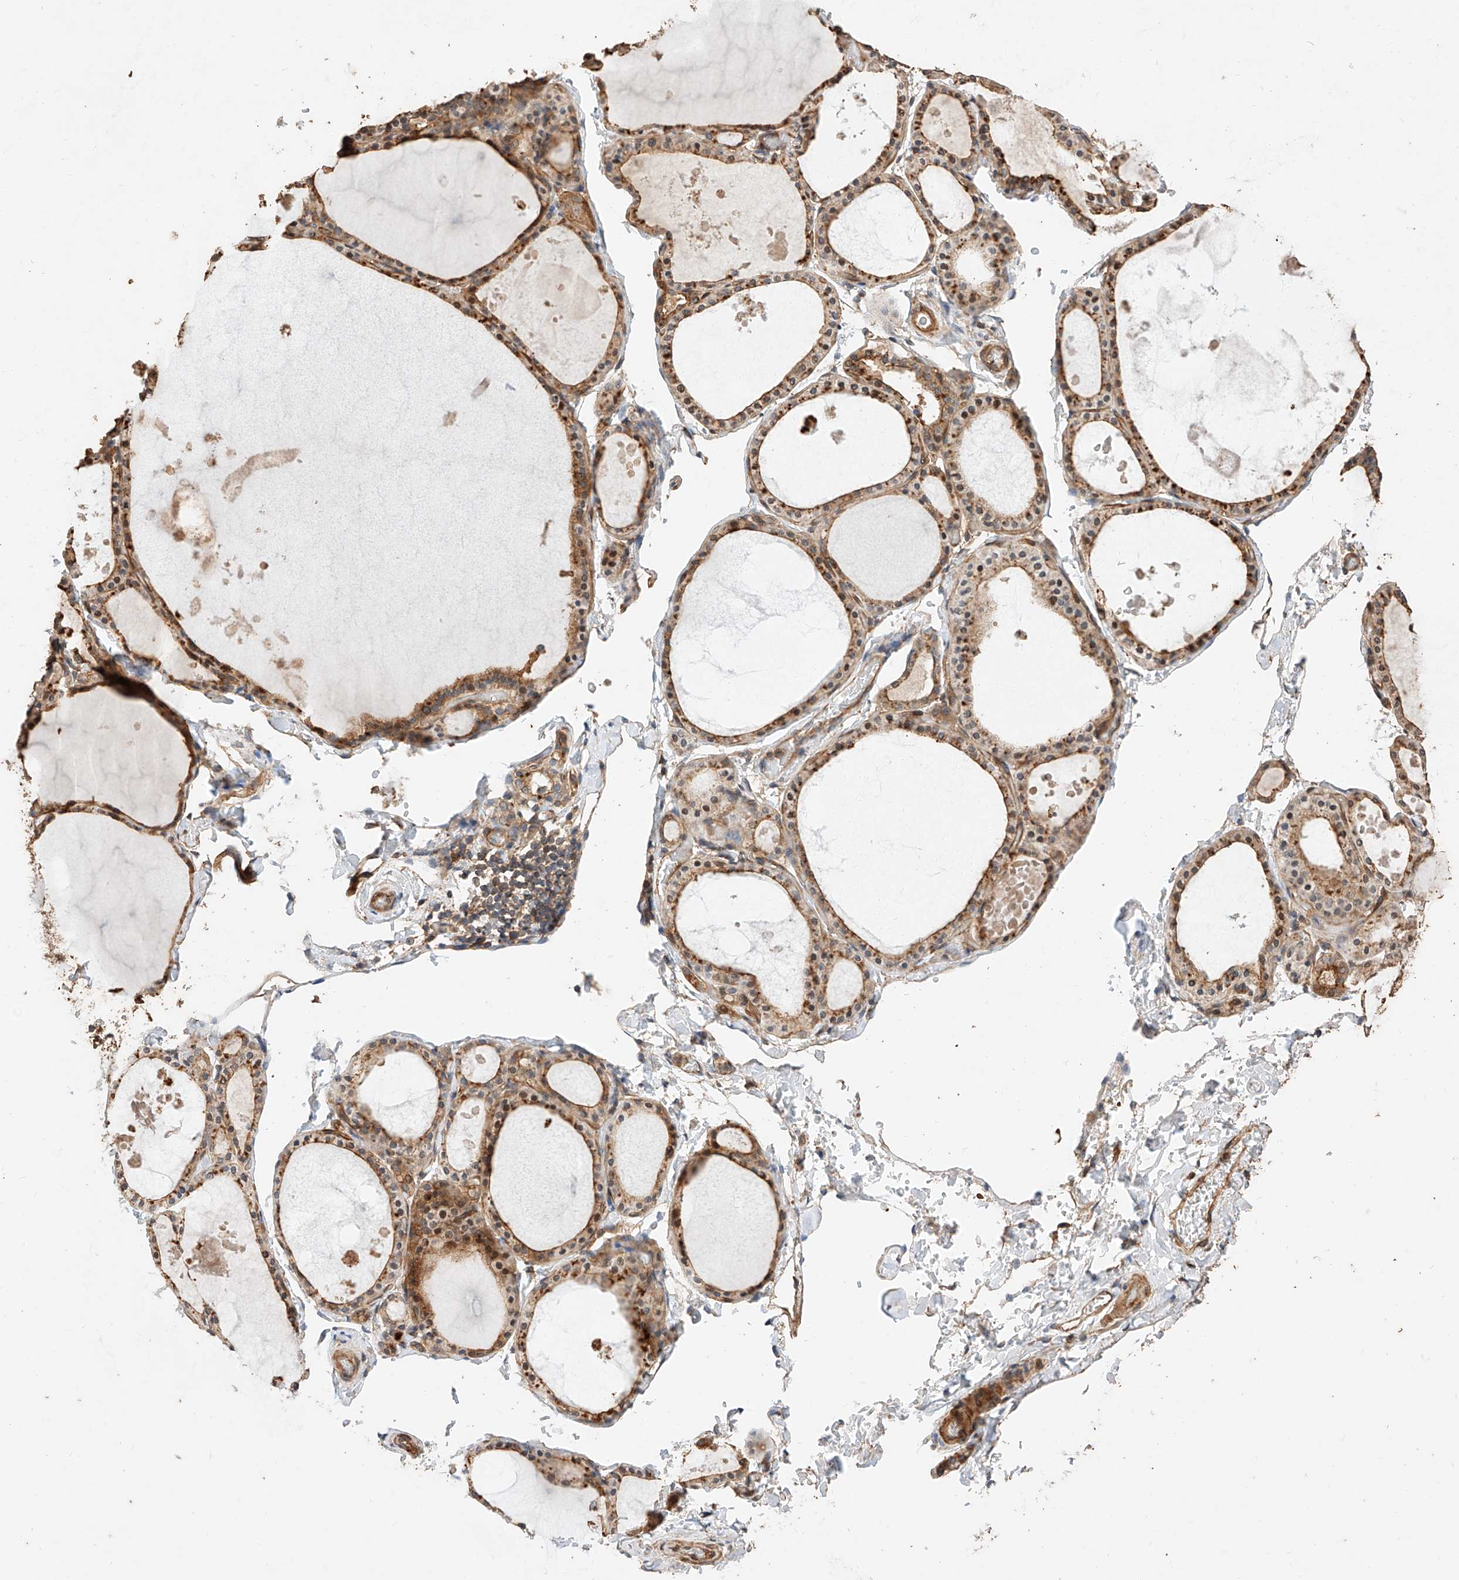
{"staining": {"intensity": "moderate", "quantity": ">75%", "location": "cytoplasmic/membranous"}, "tissue": "thyroid gland", "cell_type": "Glandular cells", "image_type": "normal", "snomed": [{"axis": "morphology", "description": "Normal tissue, NOS"}, {"axis": "topography", "description": "Thyroid gland"}], "caption": "This is a histology image of immunohistochemistry staining of normal thyroid gland, which shows moderate staining in the cytoplasmic/membranous of glandular cells.", "gene": "GHDC", "patient": {"sex": "male", "age": 56}}